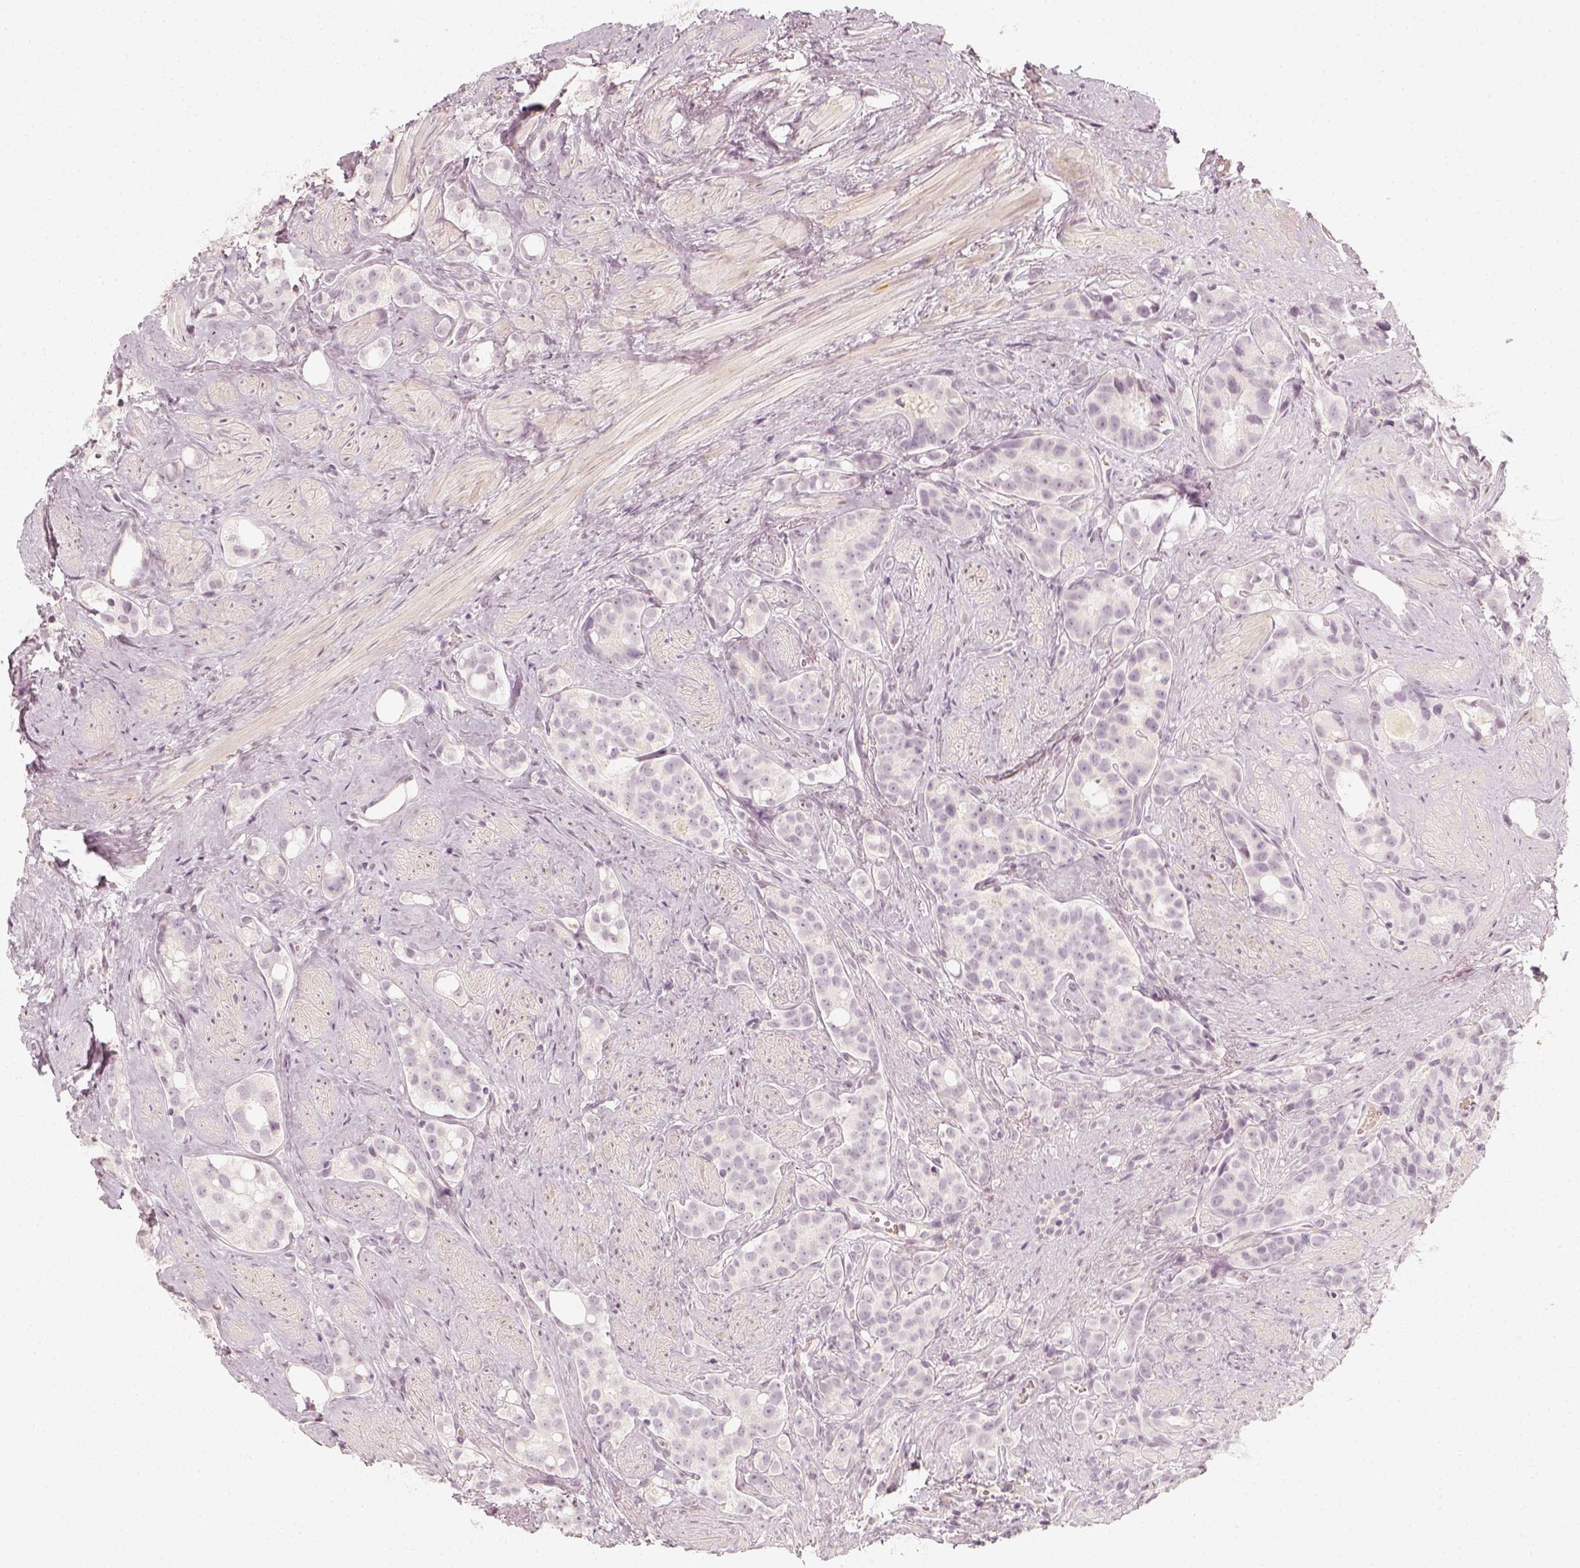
{"staining": {"intensity": "negative", "quantity": "none", "location": "none"}, "tissue": "prostate cancer", "cell_type": "Tumor cells", "image_type": "cancer", "snomed": [{"axis": "morphology", "description": "Adenocarcinoma, High grade"}, {"axis": "topography", "description": "Prostate"}], "caption": "This is an IHC photomicrograph of human prostate cancer. There is no staining in tumor cells.", "gene": "DSG4", "patient": {"sex": "male", "age": 75}}